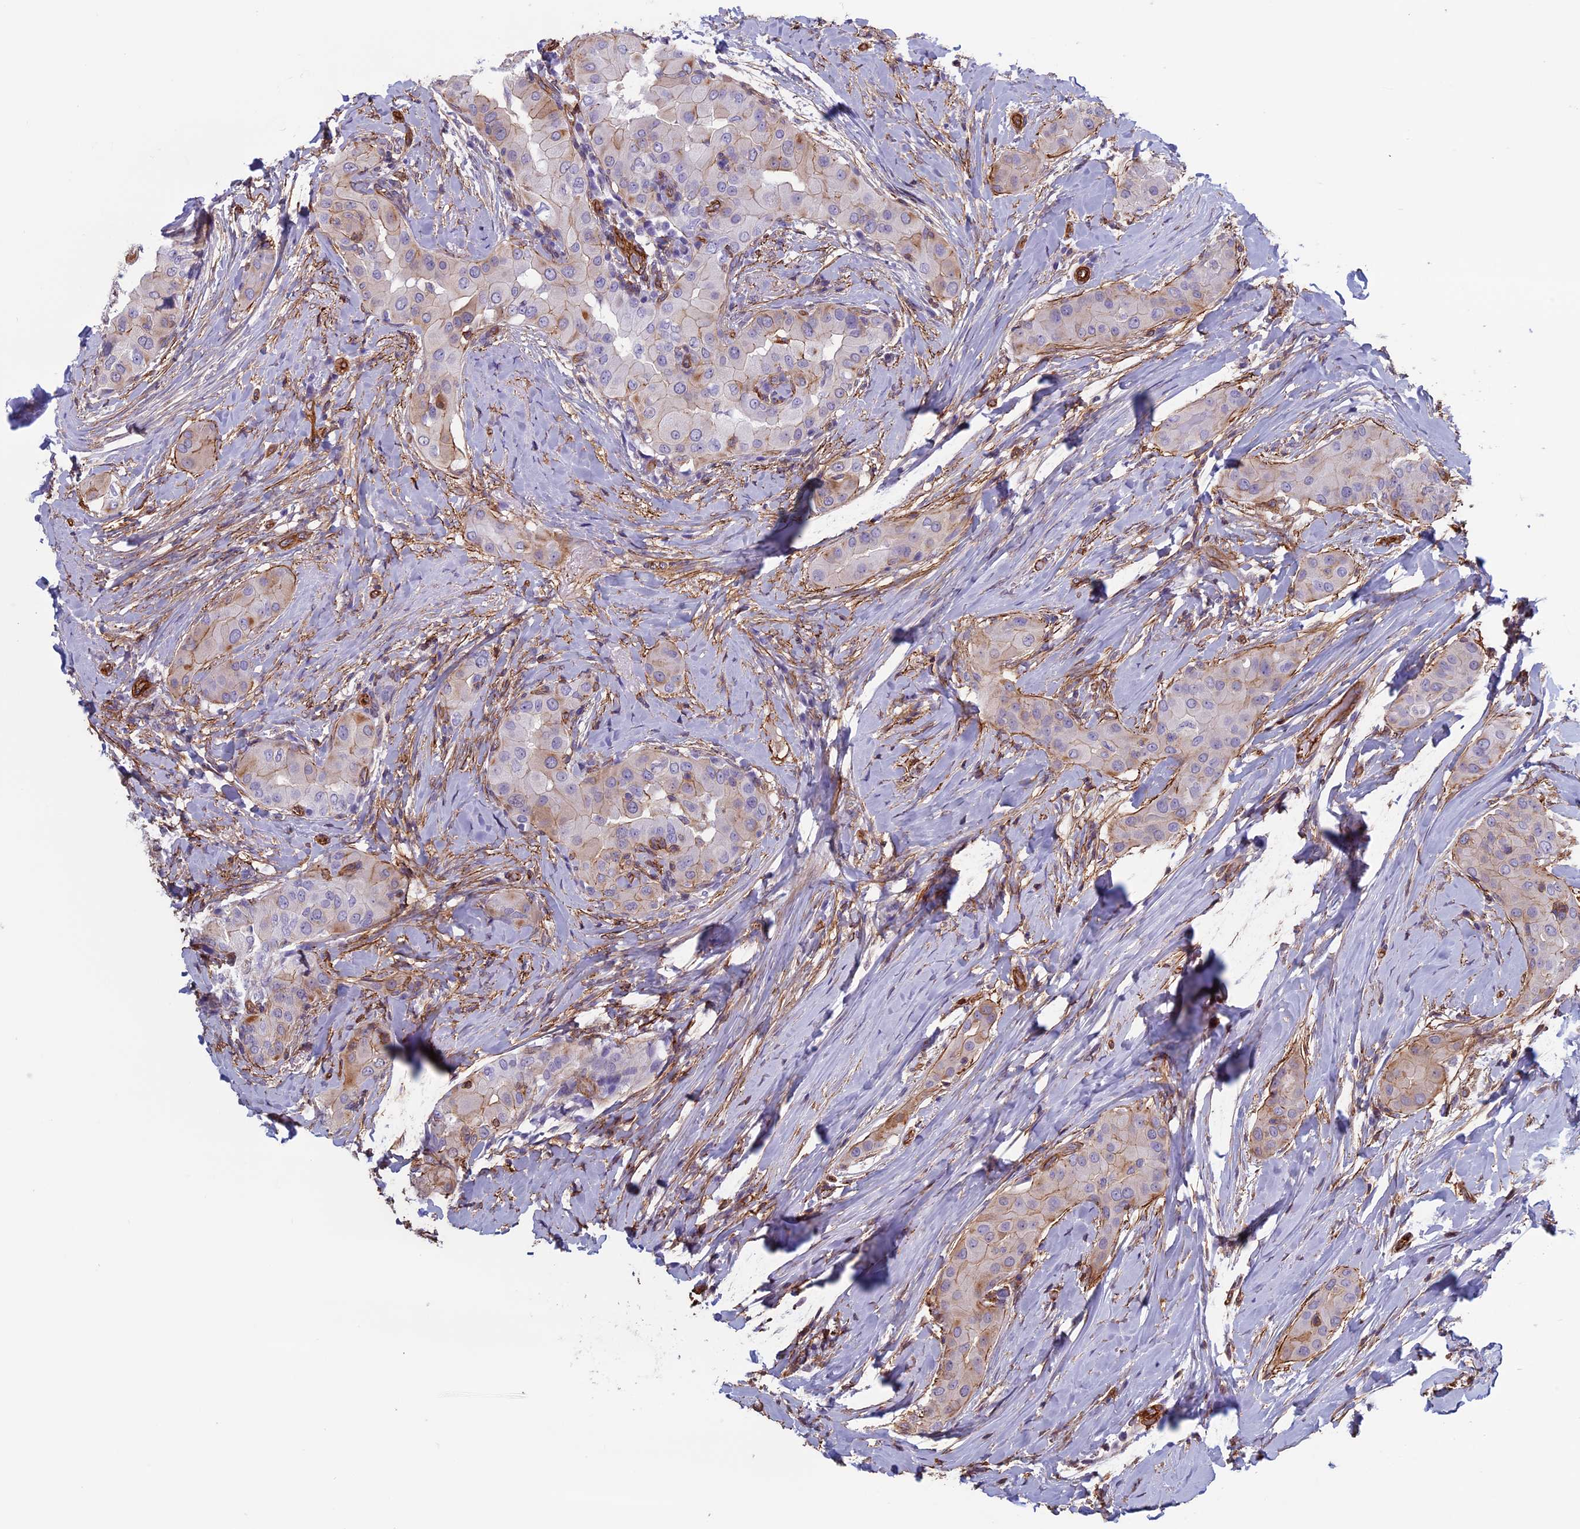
{"staining": {"intensity": "weak", "quantity": "25%-75%", "location": "cytoplasmic/membranous"}, "tissue": "thyroid cancer", "cell_type": "Tumor cells", "image_type": "cancer", "snomed": [{"axis": "morphology", "description": "Papillary adenocarcinoma, NOS"}, {"axis": "topography", "description": "Thyroid gland"}], "caption": "Protein analysis of papillary adenocarcinoma (thyroid) tissue reveals weak cytoplasmic/membranous staining in about 25%-75% of tumor cells.", "gene": "ANGPTL2", "patient": {"sex": "male", "age": 33}}